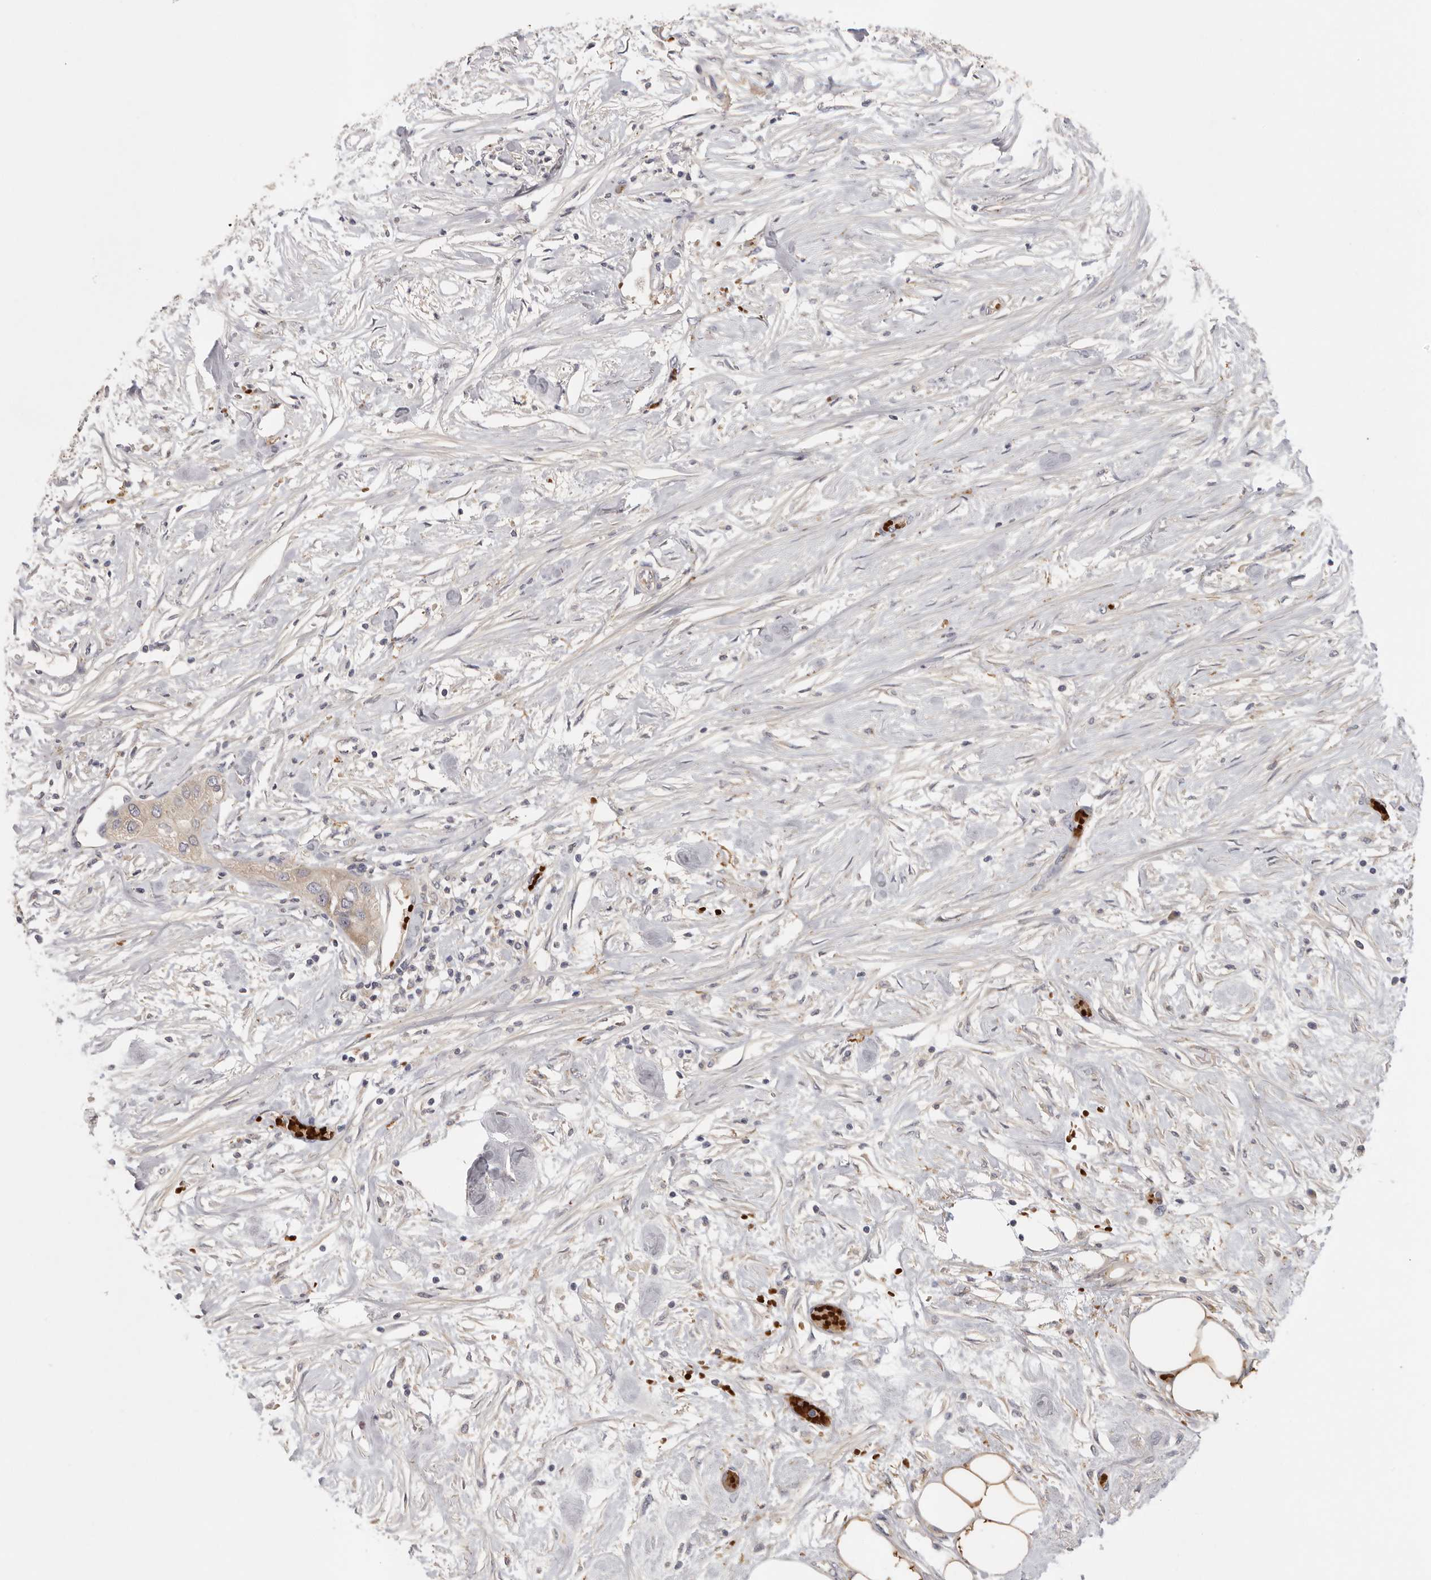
{"staining": {"intensity": "weak", "quantity": "<25%", "location": "cytoplasmic/membranous"}, "tissue": "urothelial cancer", "cell_type": "Tumor cells", "image_type": "cancer", "snomed": [{"axis": "morphology", "description": "Urothelial carcinoma, High grade"}, {"axis": "topography", "description": "Urinary bladder"}], "caption": "Immunohistochemical staining of high-grade urothelial carcinoma exhibits no significant expression in tumor cells.", "gene": "CFAP298", "patient": {"sex": "male", "age": 64}}